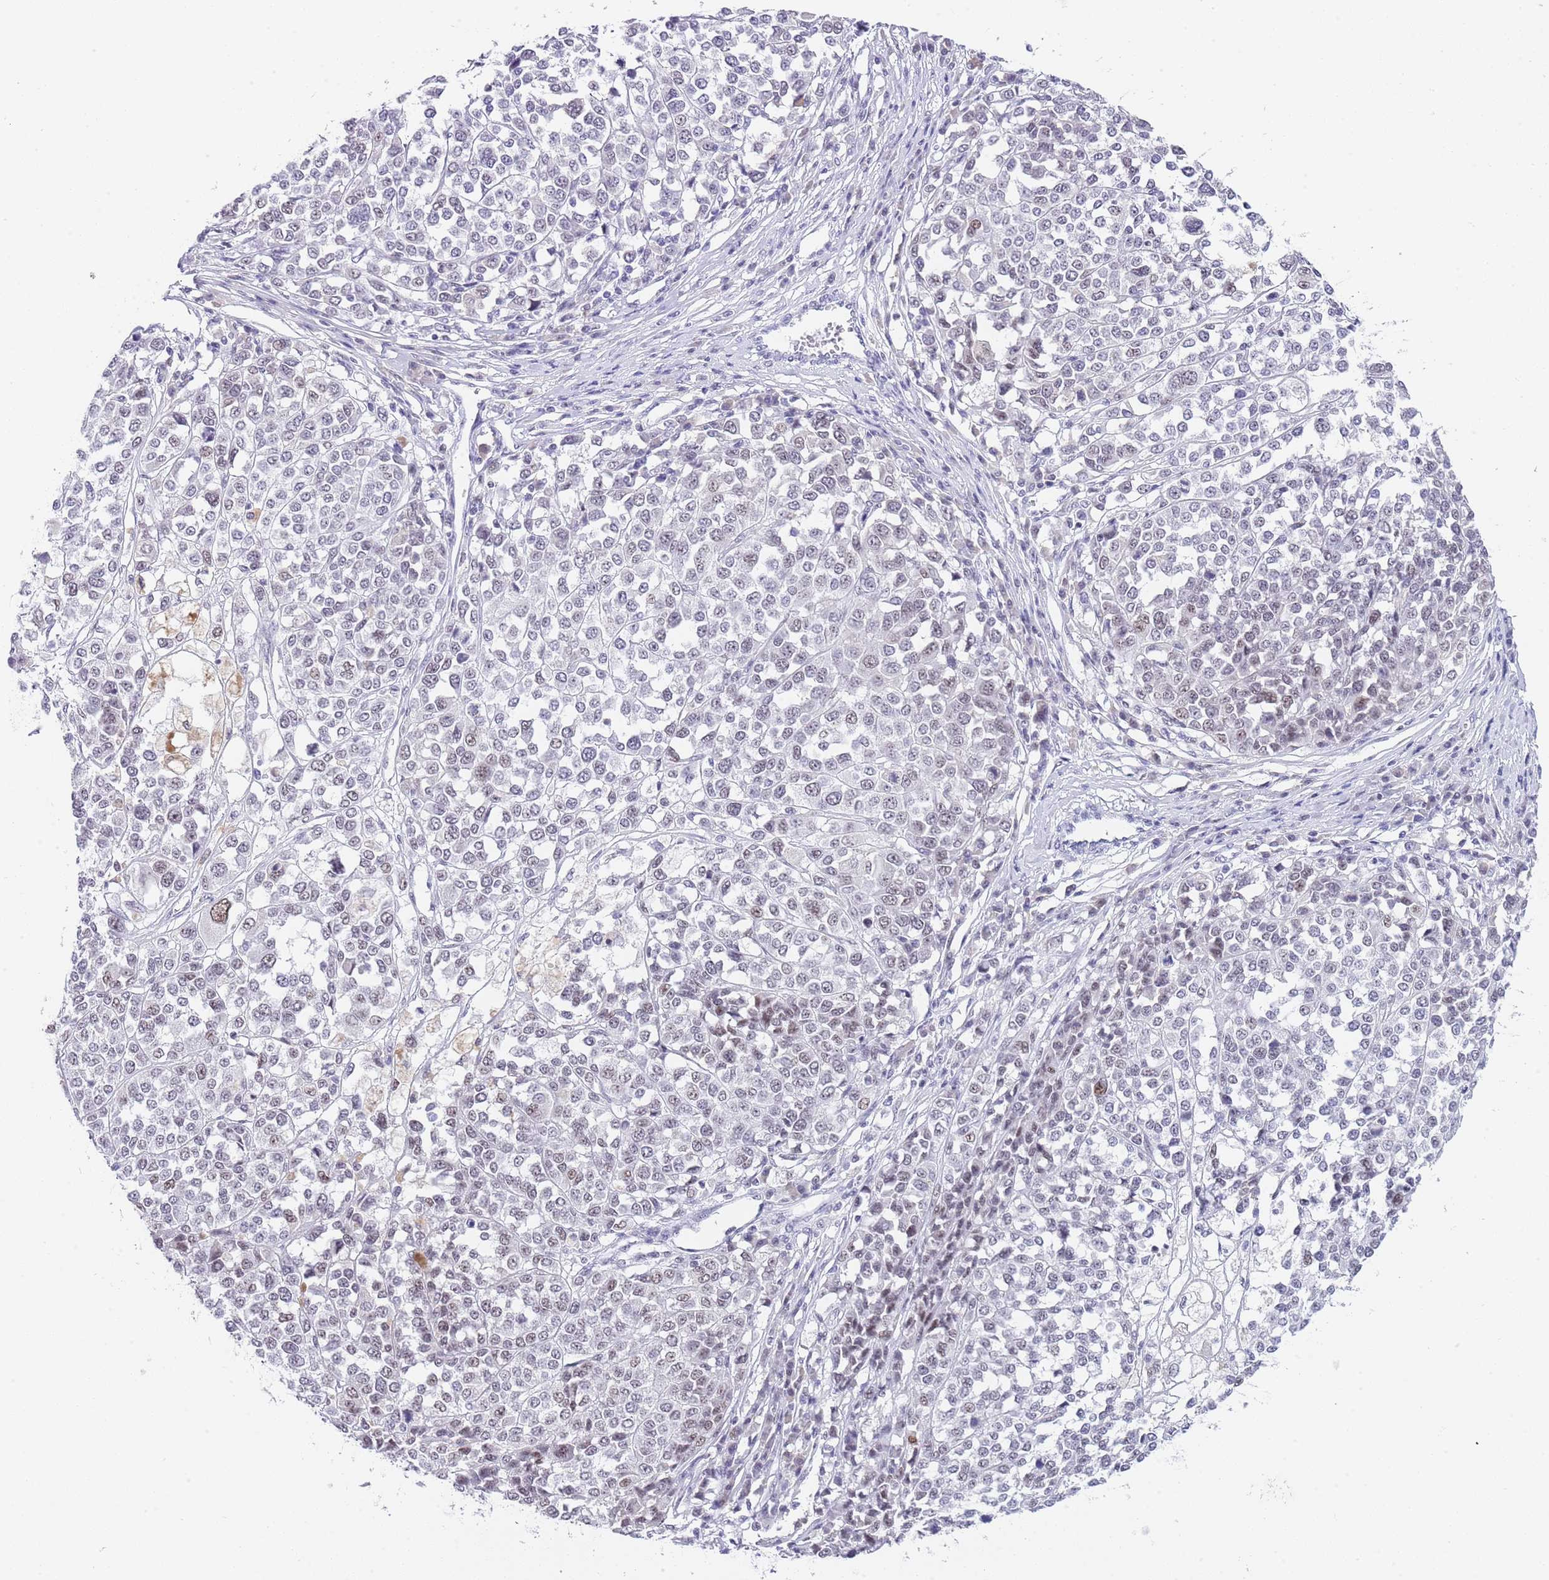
{"staining": {"intensity": "weak", "quantity": "<25%", "location": "nuclear"}, "tissue": "melanoma", "cell_type": "Tumor cells", "image_type": "cancer", "snomed": [{"axis": "morphology", "description": "Malignant melanoma, Metastatic site"}, {"axis": "topography", "description": "Lymph node"}], "caption": "An image of human melanoma is negative for staining in tumor cells.", "gene": "NOP56", "patient": {"sex": "male", "age": 44}}